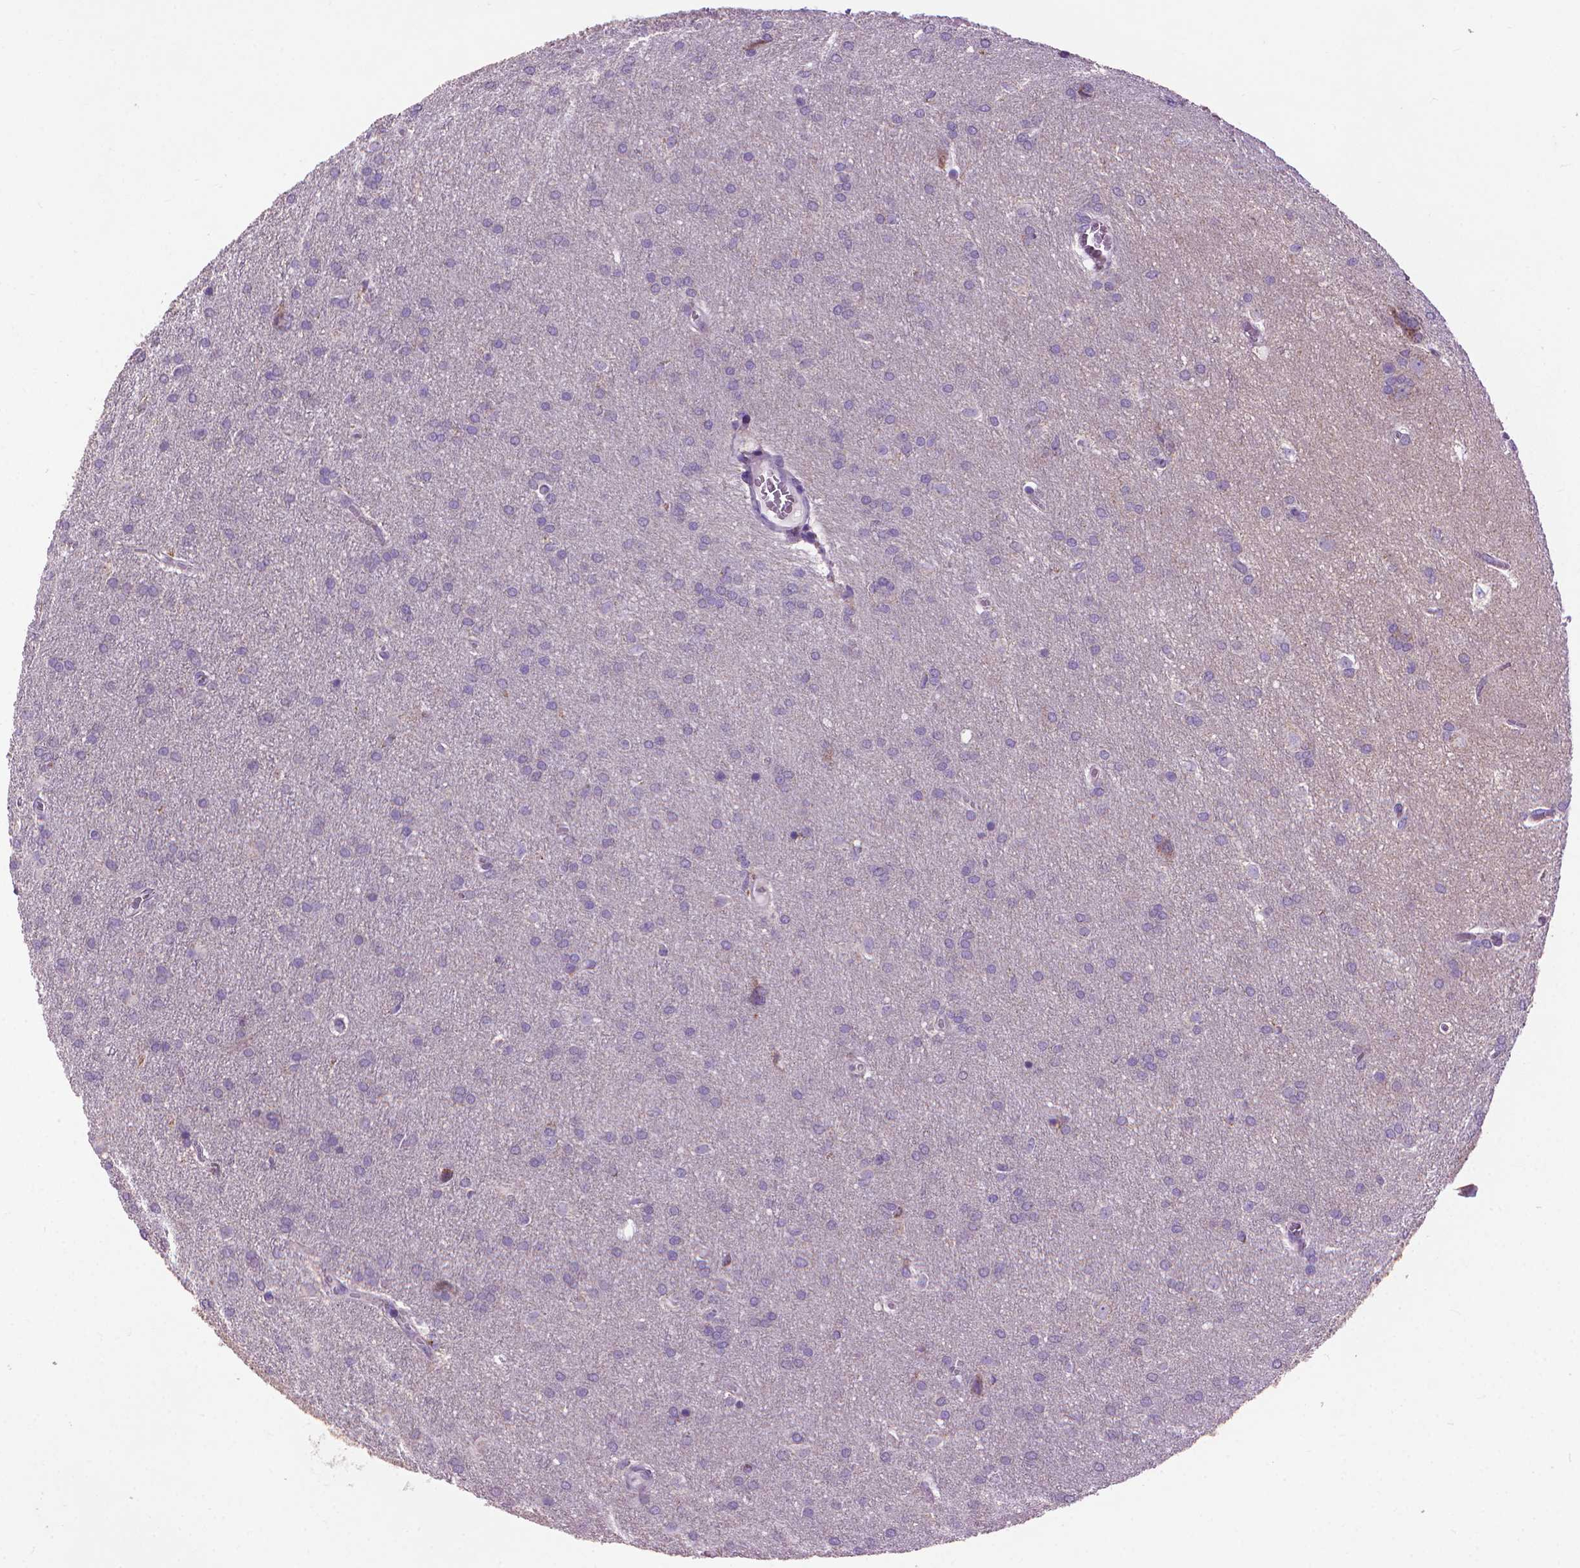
{"staining": {"intensity": "negative", "quantity": "none", "location": "none"}, "tissue": "glioma", "cell_type": "Tumor cells", "image_type": "cancer", "snomed": [{"axis": "morphology", "description": "Glioma, malignant, Low grade"}, {"axis": "topography", "description": "Brain"}], "caption": "The micrograph demonstrates no staining of tumor cells in glioma.", "gene": "VDAC1", "patient": {"sex": "female", "age": 32}}